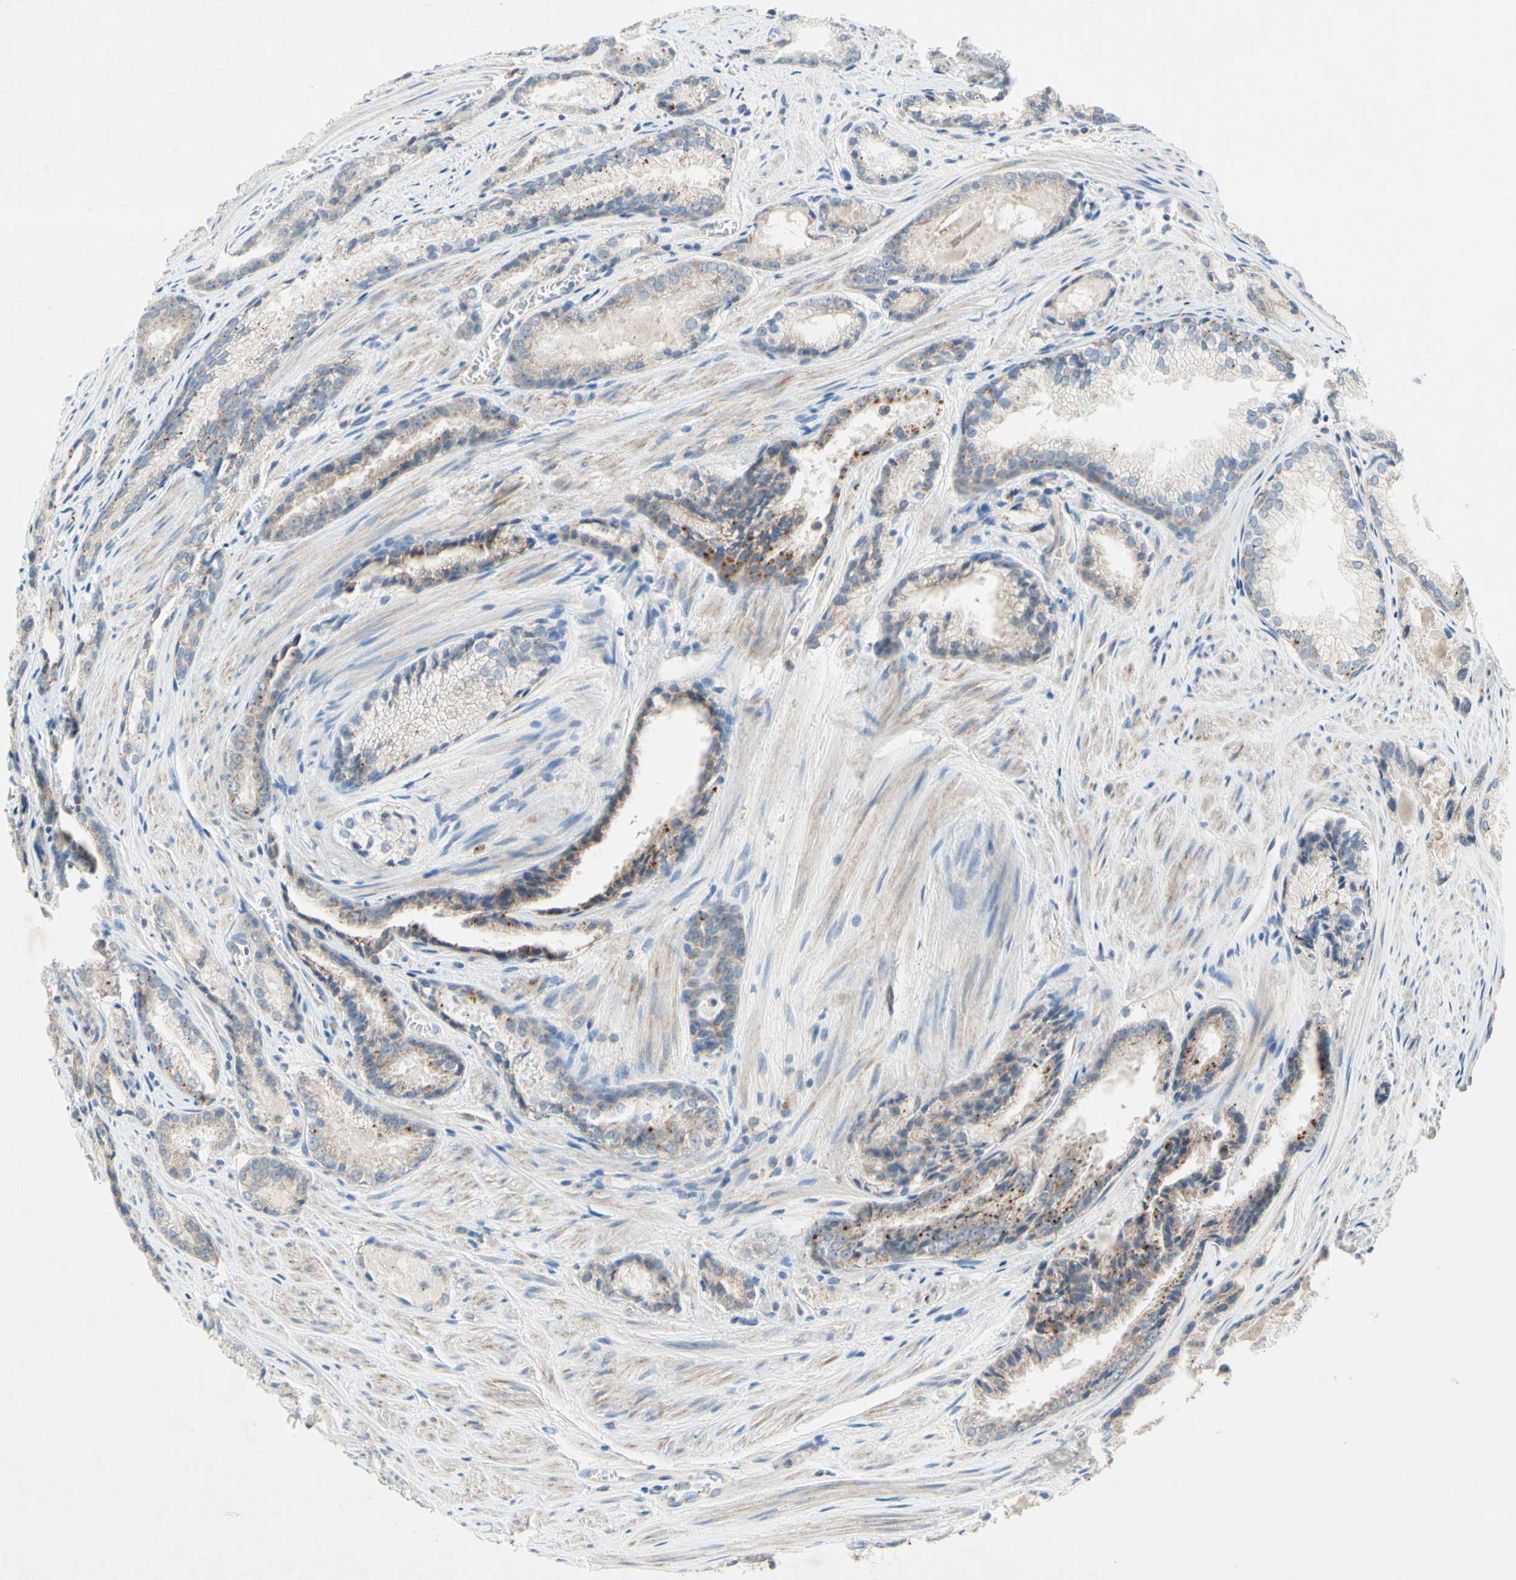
{"staining": {"intensity": "weak", "quantity": ">75%", "location": "cytoplasmic/membranous"}, "tissue": "prostate cancer", "cell_type": "Tumor cells", "image_type": "cancer", "snomed": [{"axis": "morphology", "description": "Adenocarcinoma, Low grade"}, {"axis": "topography", "description": "Prostate"}], "caption": "A histopathology image of prostate low-grade adenocarcinoma stained for a protein demonstrates weak cytoplasmic/membranous brown staining in tumor cells.", "gene": "MFF", "patient": {"sex": "male", "age": 60}}